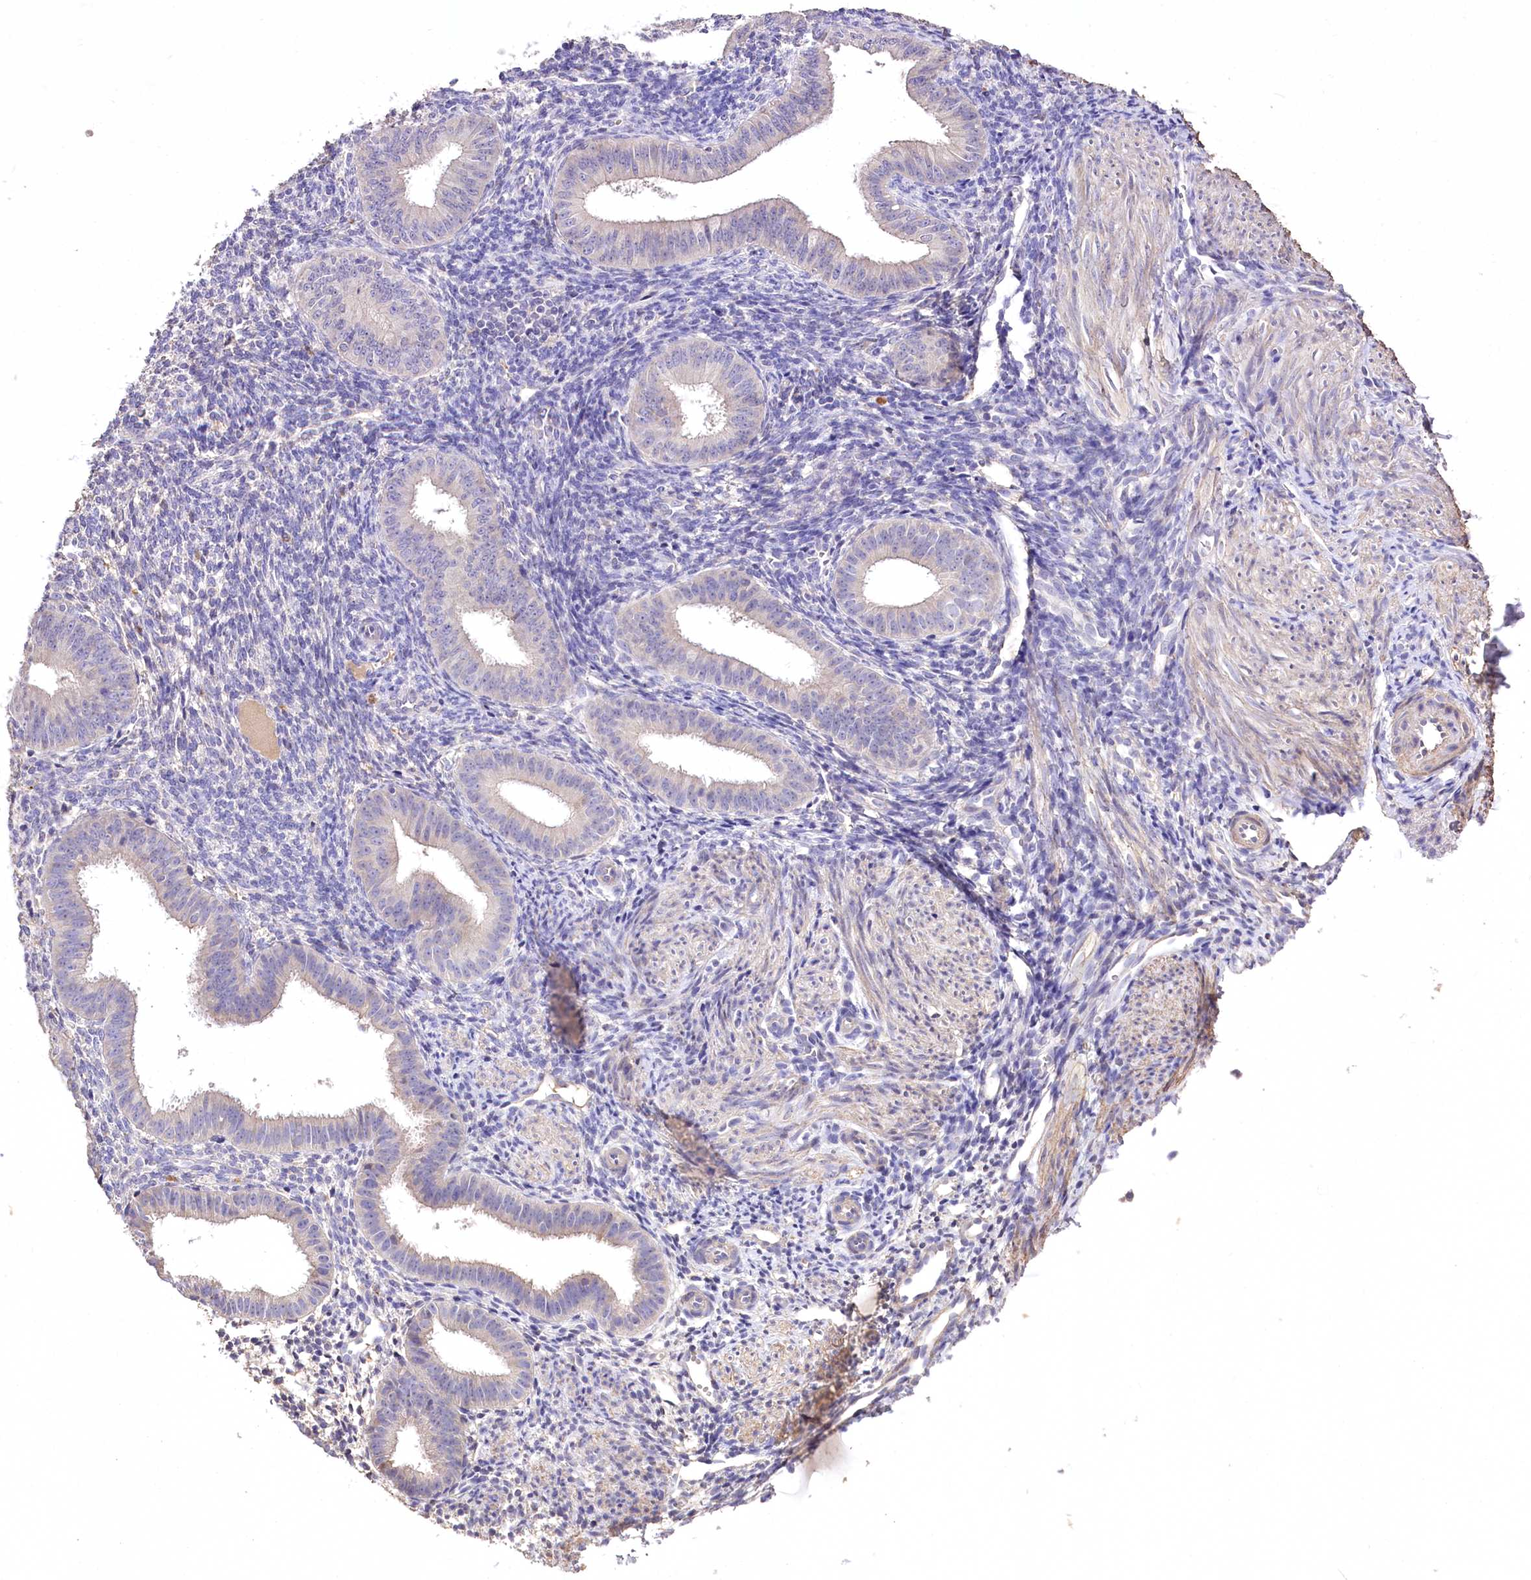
{"staining": {"intensity": "negative", "quantity": "none", "location": "none"}, "tissue": "endometrium", "cell_type": "Cells in endometrial stroma", "image_type": "normal", "snomed": [{"axis": "morphology", "description": "Normal tissue, NOS"}, {"axis": "topography", "description": "Uterus"}, {"axis": "topography", "description": "Endometrium"}], "caption": "IHC photomicrograph of benign endometrium: endometrium stained with DAB demonstrates no significant protein positivity in cells in endometrial stroma.", "gene": "PCYOX1L", "patient": {"sex": "female", "age": 48}}